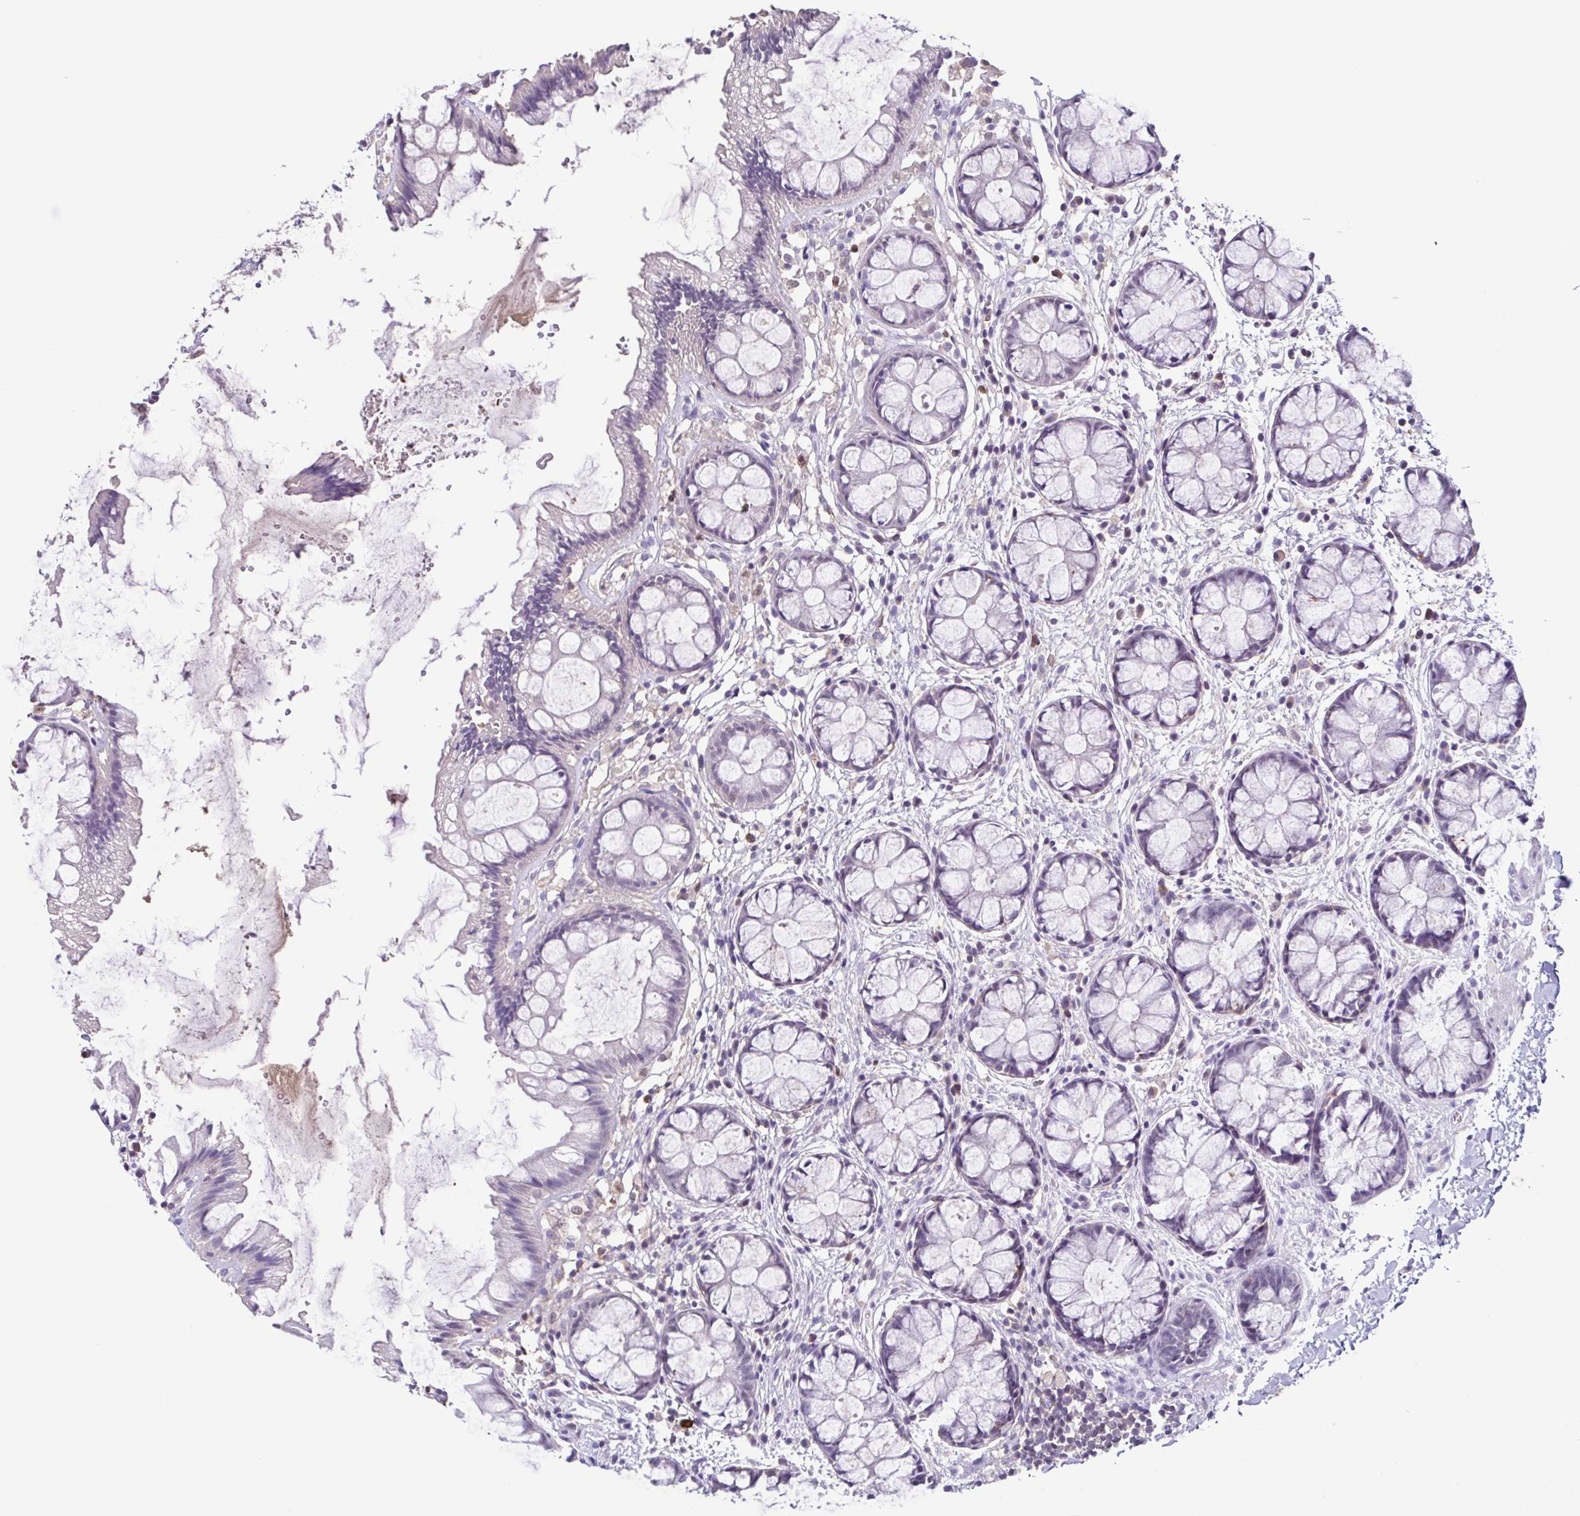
{"staining": {"intensity": "negative", "quantity": "none", "location": "none"}, "tissue": "rectum", "cell_type": "Glandular cells", "image_type": "normal", "snomed": [{"axis": "morphology", "description": "Normal tissue, NOS"}, {"axis": "topography", "description": "Rectum"}], "caption": "High magnification brightfield microscopy of benign rectum stained with DAB (brown) and counterstained with hematoxylin (blue): glandular cells show no significant expression.", "gene": "ACTRT3", "patient": {"sex": "female", "age": 62}}